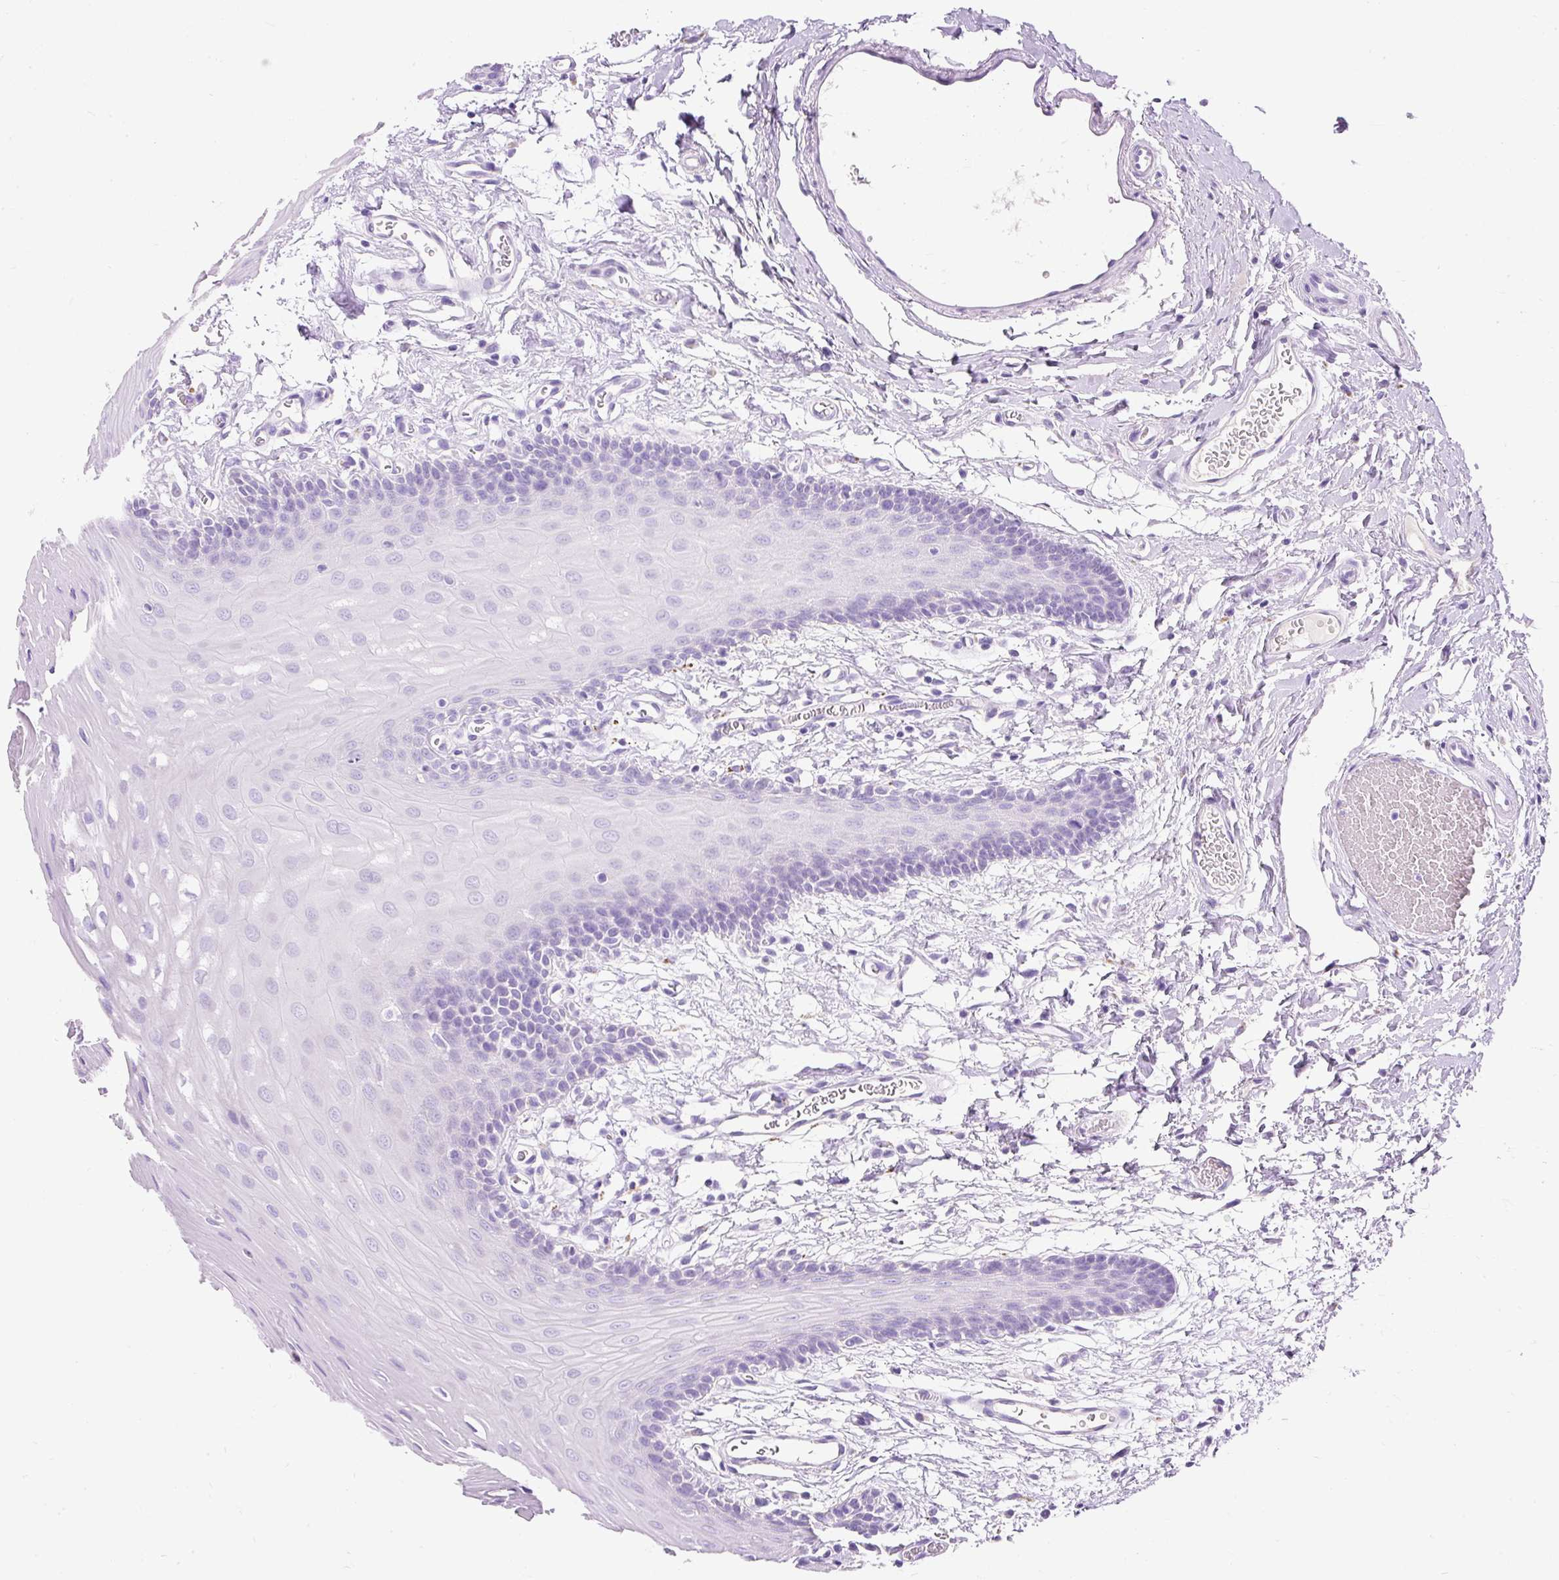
{"staining": {"intensity": "negative", "quantity": "none", "location": "none"}, "tissue": "oral mucosa", "cell_type": "Squamous epithelial cells", "image_type": "normal", "snomed": [{"axis": "morphology", "description": "Normal tissue, NOS"}, {"axis": "topography", "description": "Oral tissue"}, {"axis": "topography", "description": "Tounge, NOS"}], "caption": "A high-resolution histopathology image shows immunohistochemistry (IHC) staining of benign oral mucosa, which exhibits no significant positivity in squamous epithelial cells.", "gene": "HEXB", "patient": {"sex": "female", "age": 60}}